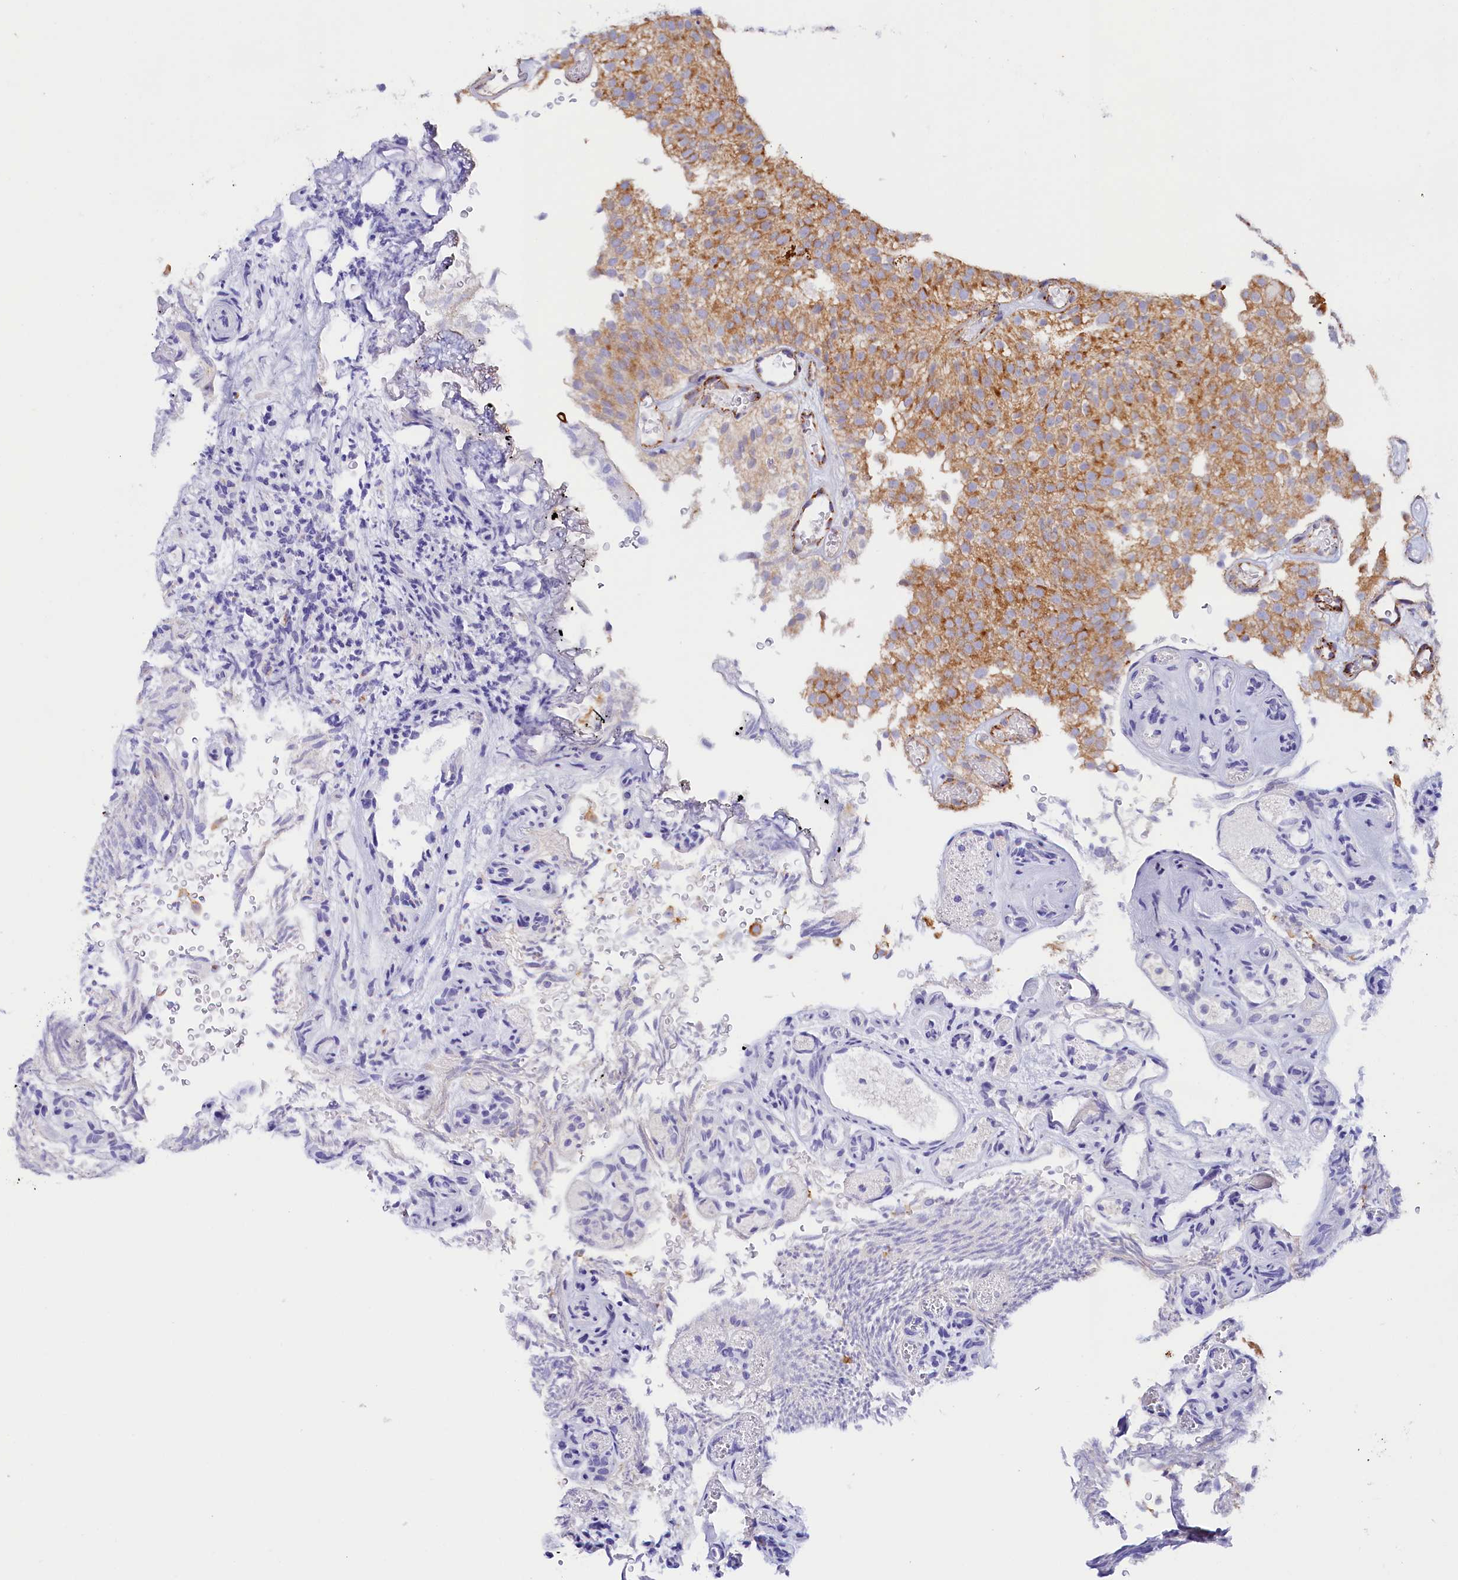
{"staining": {"intensity": "moderate", "quantity": ">75%", "location": "cytoplasmic/membranous"}, "tissue": "urothelial cancer", "cell_type": "Tumor cells", "image_type": "cancer", "snomed": [{"axis": "morphology", "description": "Urothelial carcinoma, Low grade"}, {"axis": "topography", "description": "Urinary bladder"}], "caption": "The photomicrograph exhibits immunohistochemical staining of low-grade urothelial carcinoma. There is moderate cytoplasmic/membranous positivity is seen in approximately >75% of tumor cells.", "gene": "AKTIP", "patient": {"sex": "male", "age": 78}}